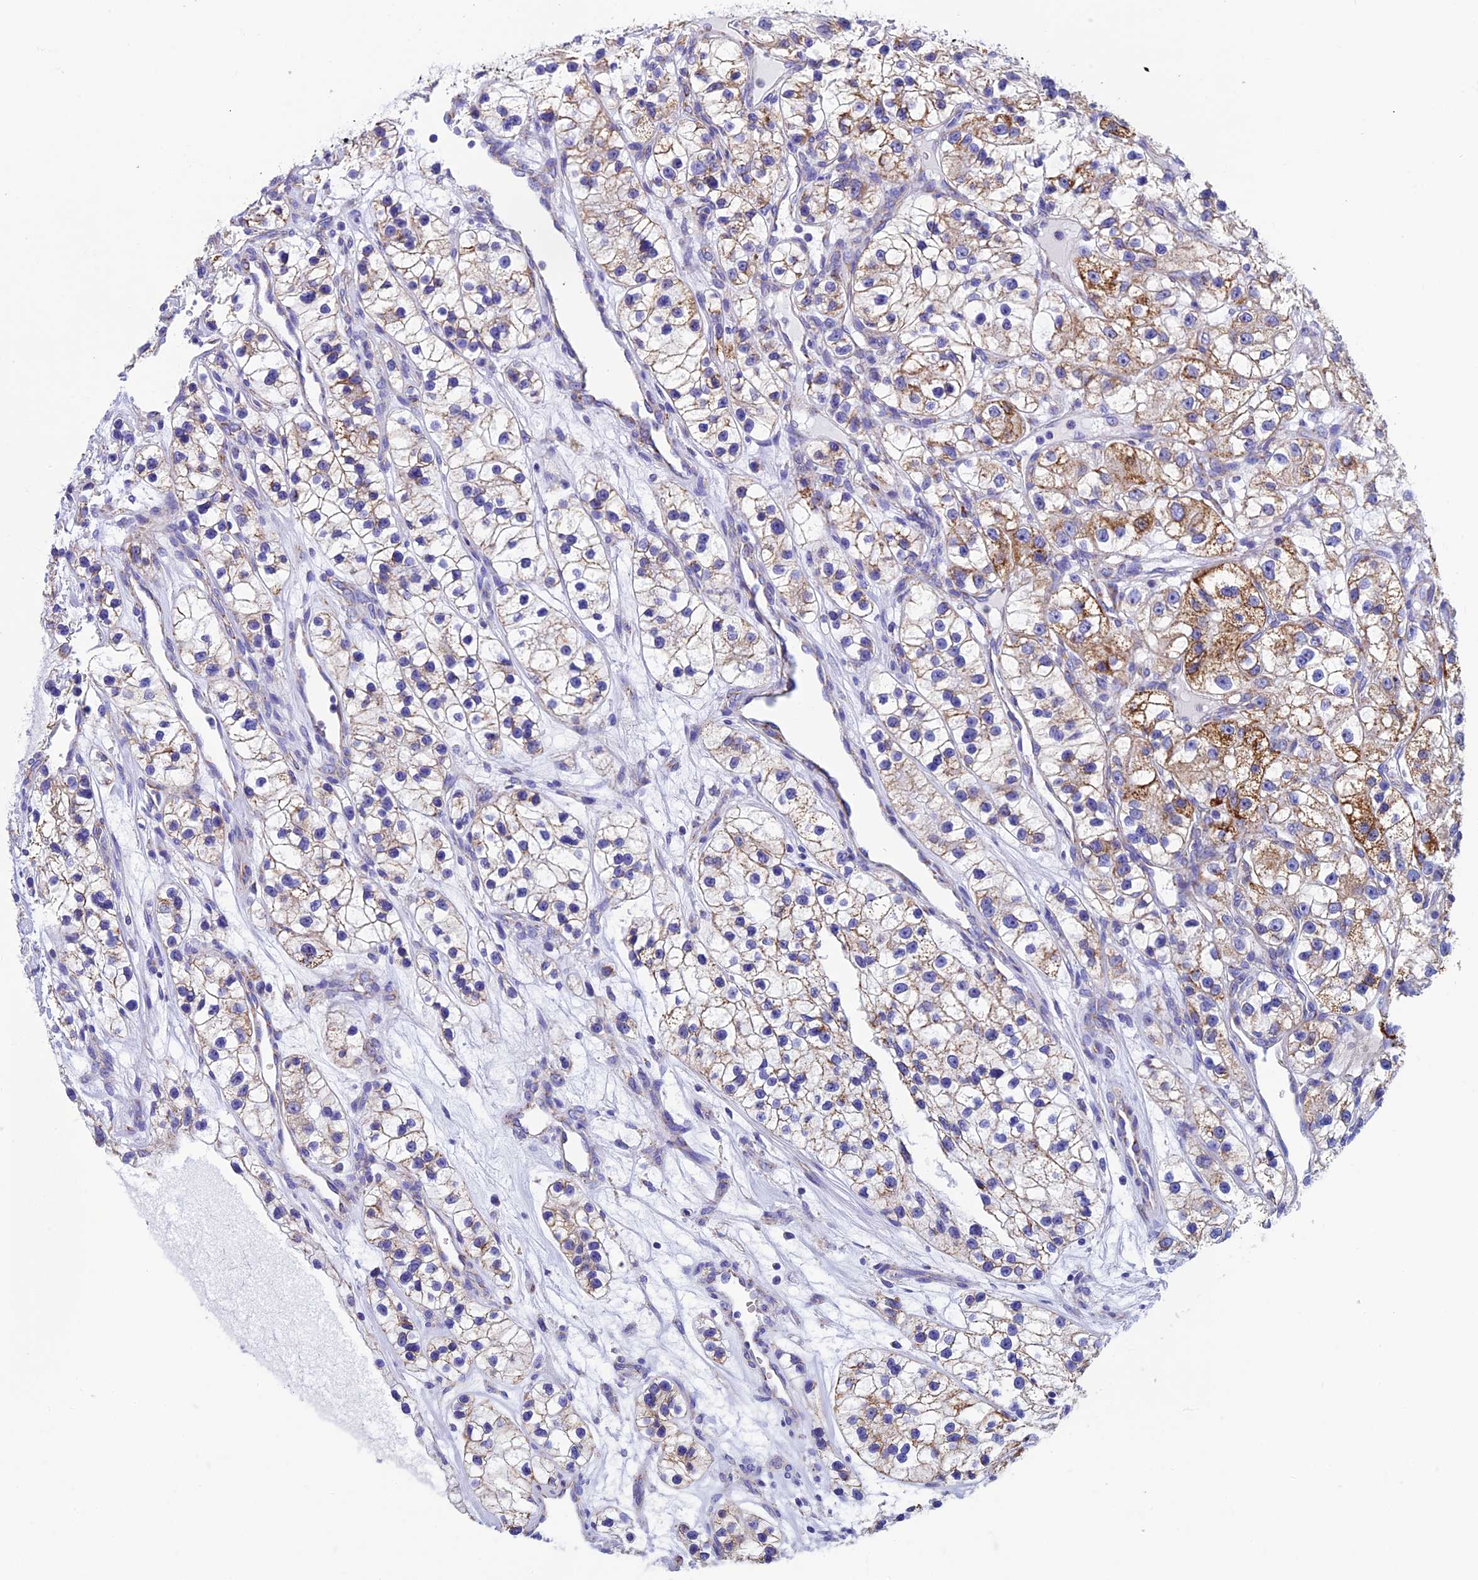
{"staining": {"intensity": "moderate", "quantity": "<25%", "location": "cytoplasmic/membranous"}, "tissue": "renal cancer", "cell_type": "Tumor cells", "image_type": "cancer", "snomed": [{"axis": "morphology", "description": "Adenocarcinoma, NOS"}, {"axis": "topography", "description": "Kidney"}], "caption": "High-magnification brightfield microscopy of adenocarcinoma (renal) stained with DAB (3,3'-diaminobenzidine) (brown) and counterstained with hematoxylin (blue). tumor cells exhibit moderate cytoplasmic/membranous staining is identified in approximately<25% of cells.", "gene": "SLC8B1", "patient": {"sex": "female", "age": 57}}